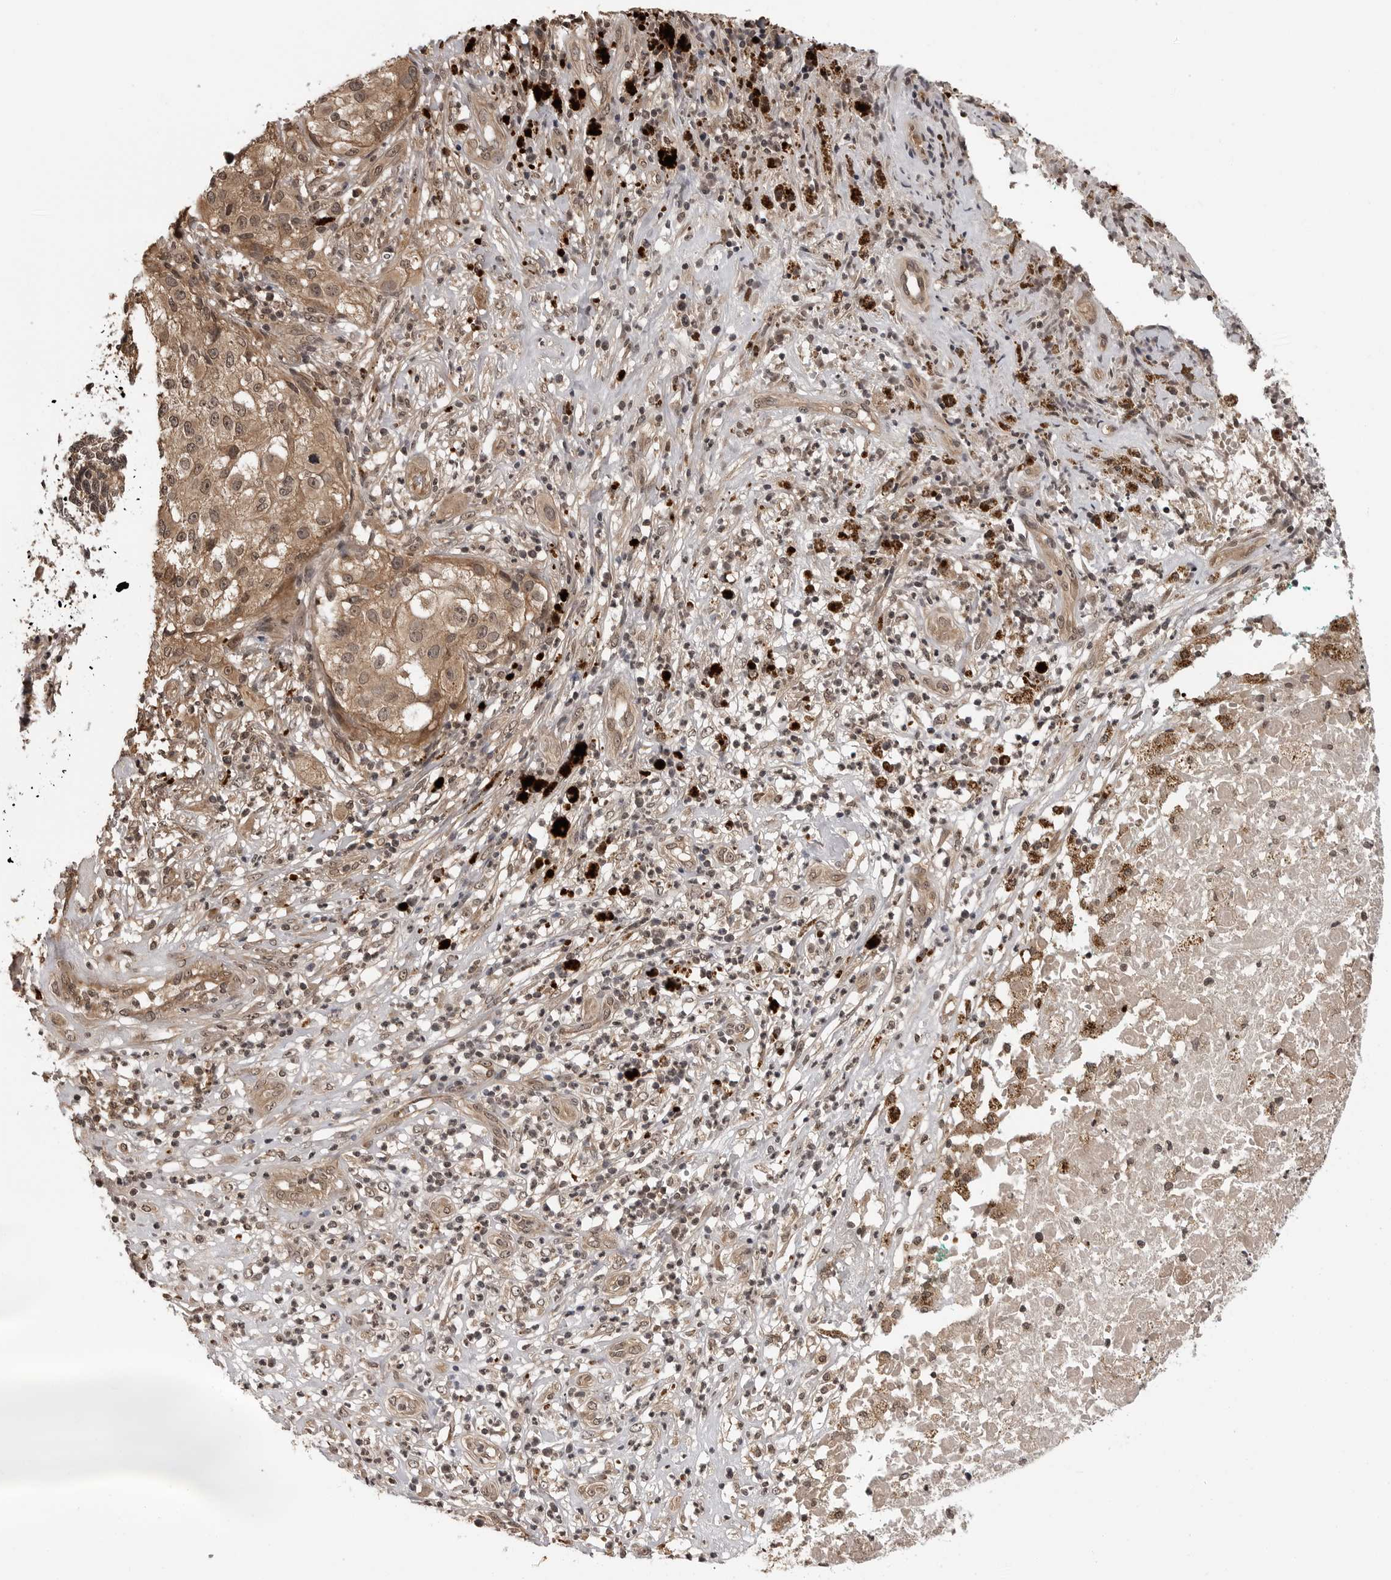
{"staining": {"intensity": "moderate", "quantity": ">75%", "location": "cytoplasmic/membranous,nuclear"}, "tissue": "melanoma", "cell_type": "Tumor cells", "image_type": "cancer", "snomed": [{"axis": "morphology", "description": "Necrosis, NOS"}, {"axis": "morphology", "description": "Malignant melanoma, NOS"}, {"axis": "topography", "description": "Skin"}], "caption": "Melanoma stained with a protein marker displays moderate staining in tumor cells.", "gene": "IL24", "patient": {"sex": "female", "age": 87}}